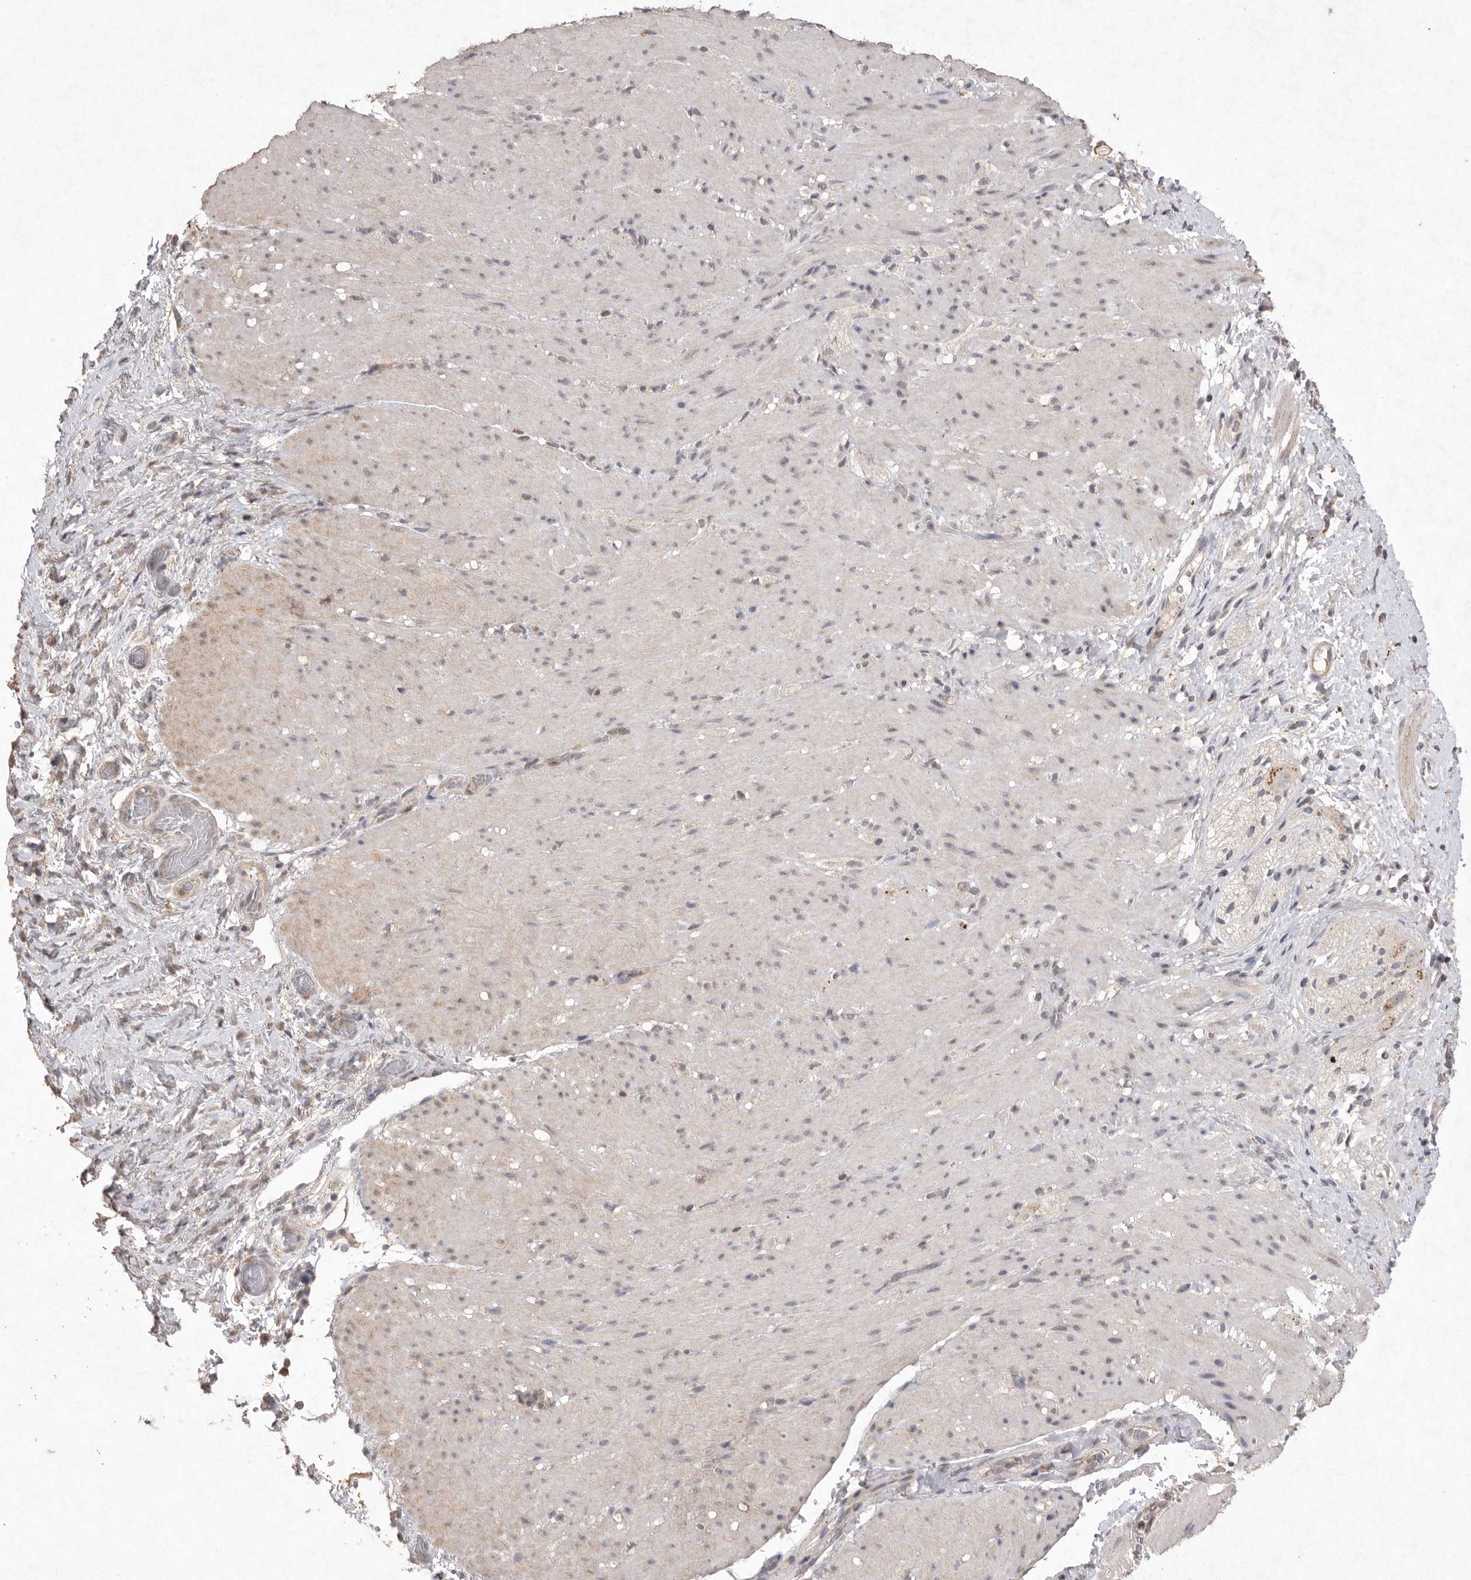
{"staining": {"intensity": "negative", "quantity": "none", "location": "none"}, "tissue": "smooth muscle", "cell_type": "Smooth muscle cells", "image_type": "normal", "snomed": [{"axis": "morphology", "description": "Normal tissue, NOS"}, {"axis": "topography", "description": "Smooth muscle"}, {"axis": "topography", "description": "Small intestine"}], "caption": "Smooth muscle stained for a protein using immunohistochemistry (IHC) shows no staining smooth muscle cells.", "gene": "APLNR", "patient": {"sex": "female", "age": 84}}